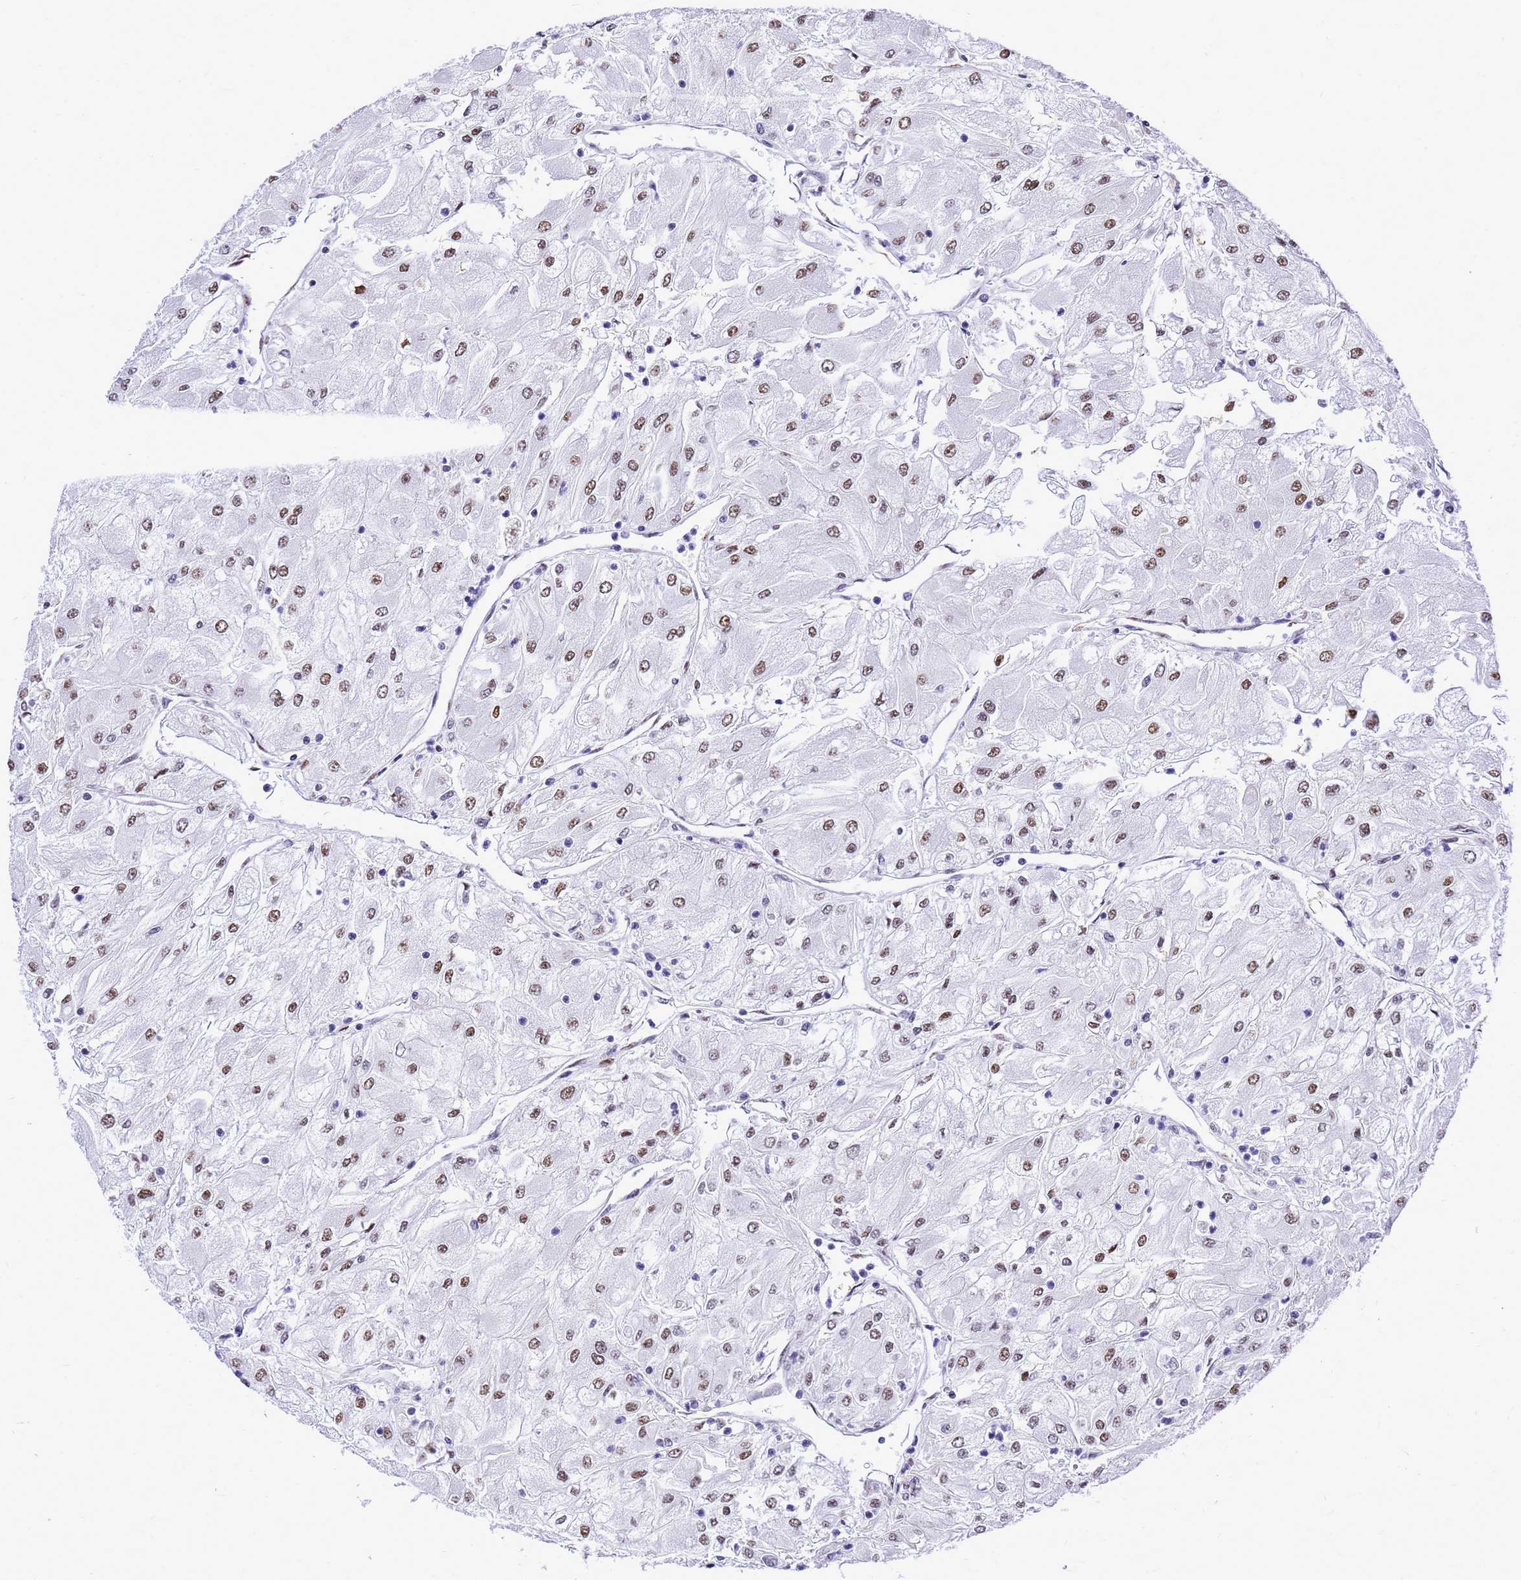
{"staining": {"intensity": "moderate", "quantity": ">75%", "location": "nuclear"}, "tissue": "renal cancer", "cell_type": "Tumor cells", "image_type": "cancer", "snomed": [{"axis": "morphology", "description": "Adenocarcinoma, NOS"}, {"axis": "topography", "description": "Kidney"}], "caption": "IHC photomicrograph of renal adenocarcinoma stained for a protein (brown), which exhibits medium levels of moderate nuclear expression in about >75% of tumor cells.", "gene": "SART3", "patient": {"sex": "male", "age": 80}}